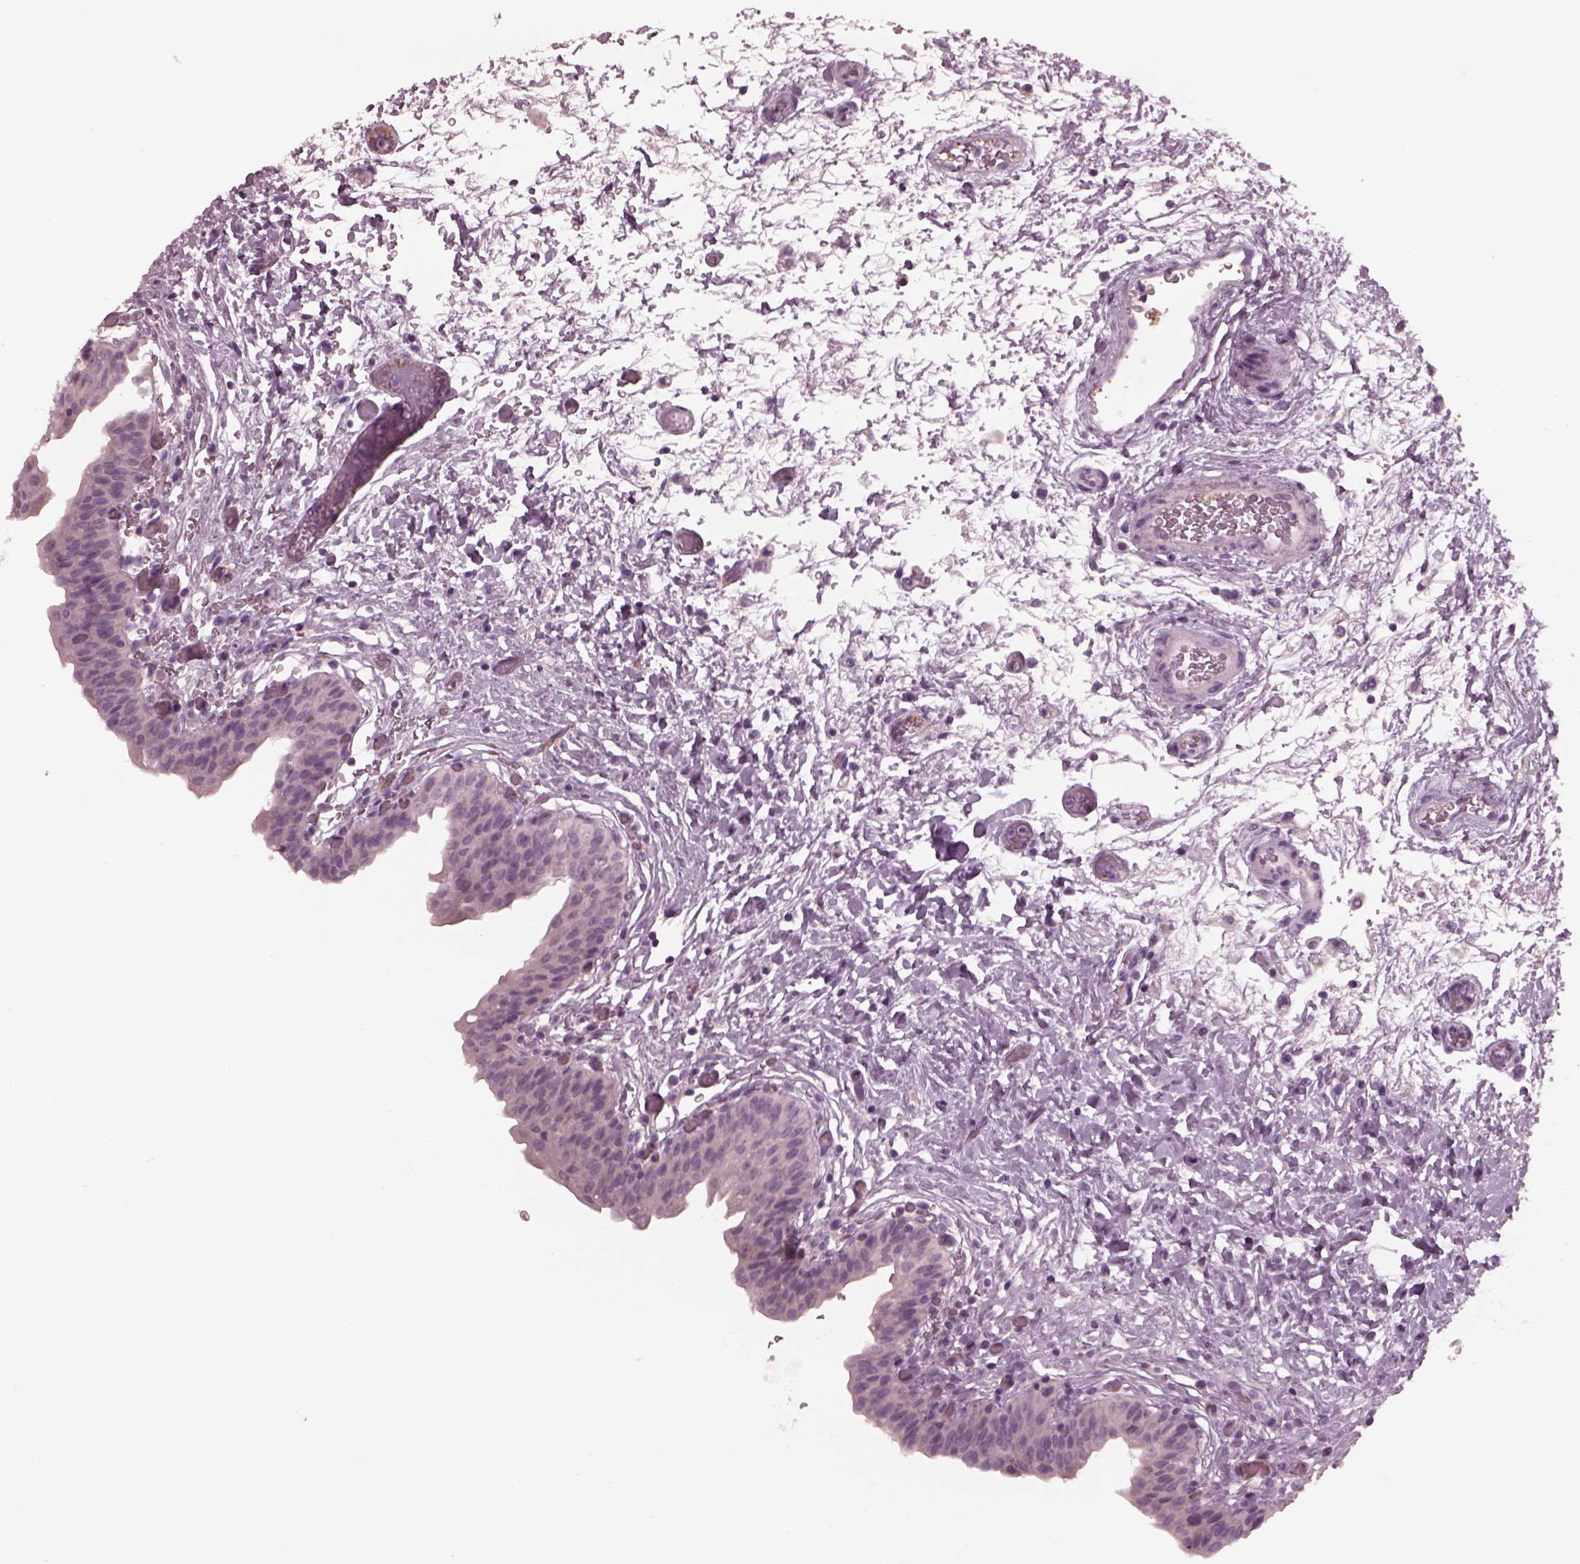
{"staining": {"intensity": "negative", "quantity": "none", "location": "none"}, "tissue": "urinary bladder", "cell_type": "Urothelial cells", "image_type": "normal", "snomed": [{"axis": "morphology", "description": "Normal tissue, NOS"}, {"axis": "topography", "description": "Urinary bladder"}], "caption": "Image shows no protein staining in urothelial cells of unremarkable urinary bladder.", "gene": "YY2", "patient": {"sex": "male", "age": 69}}